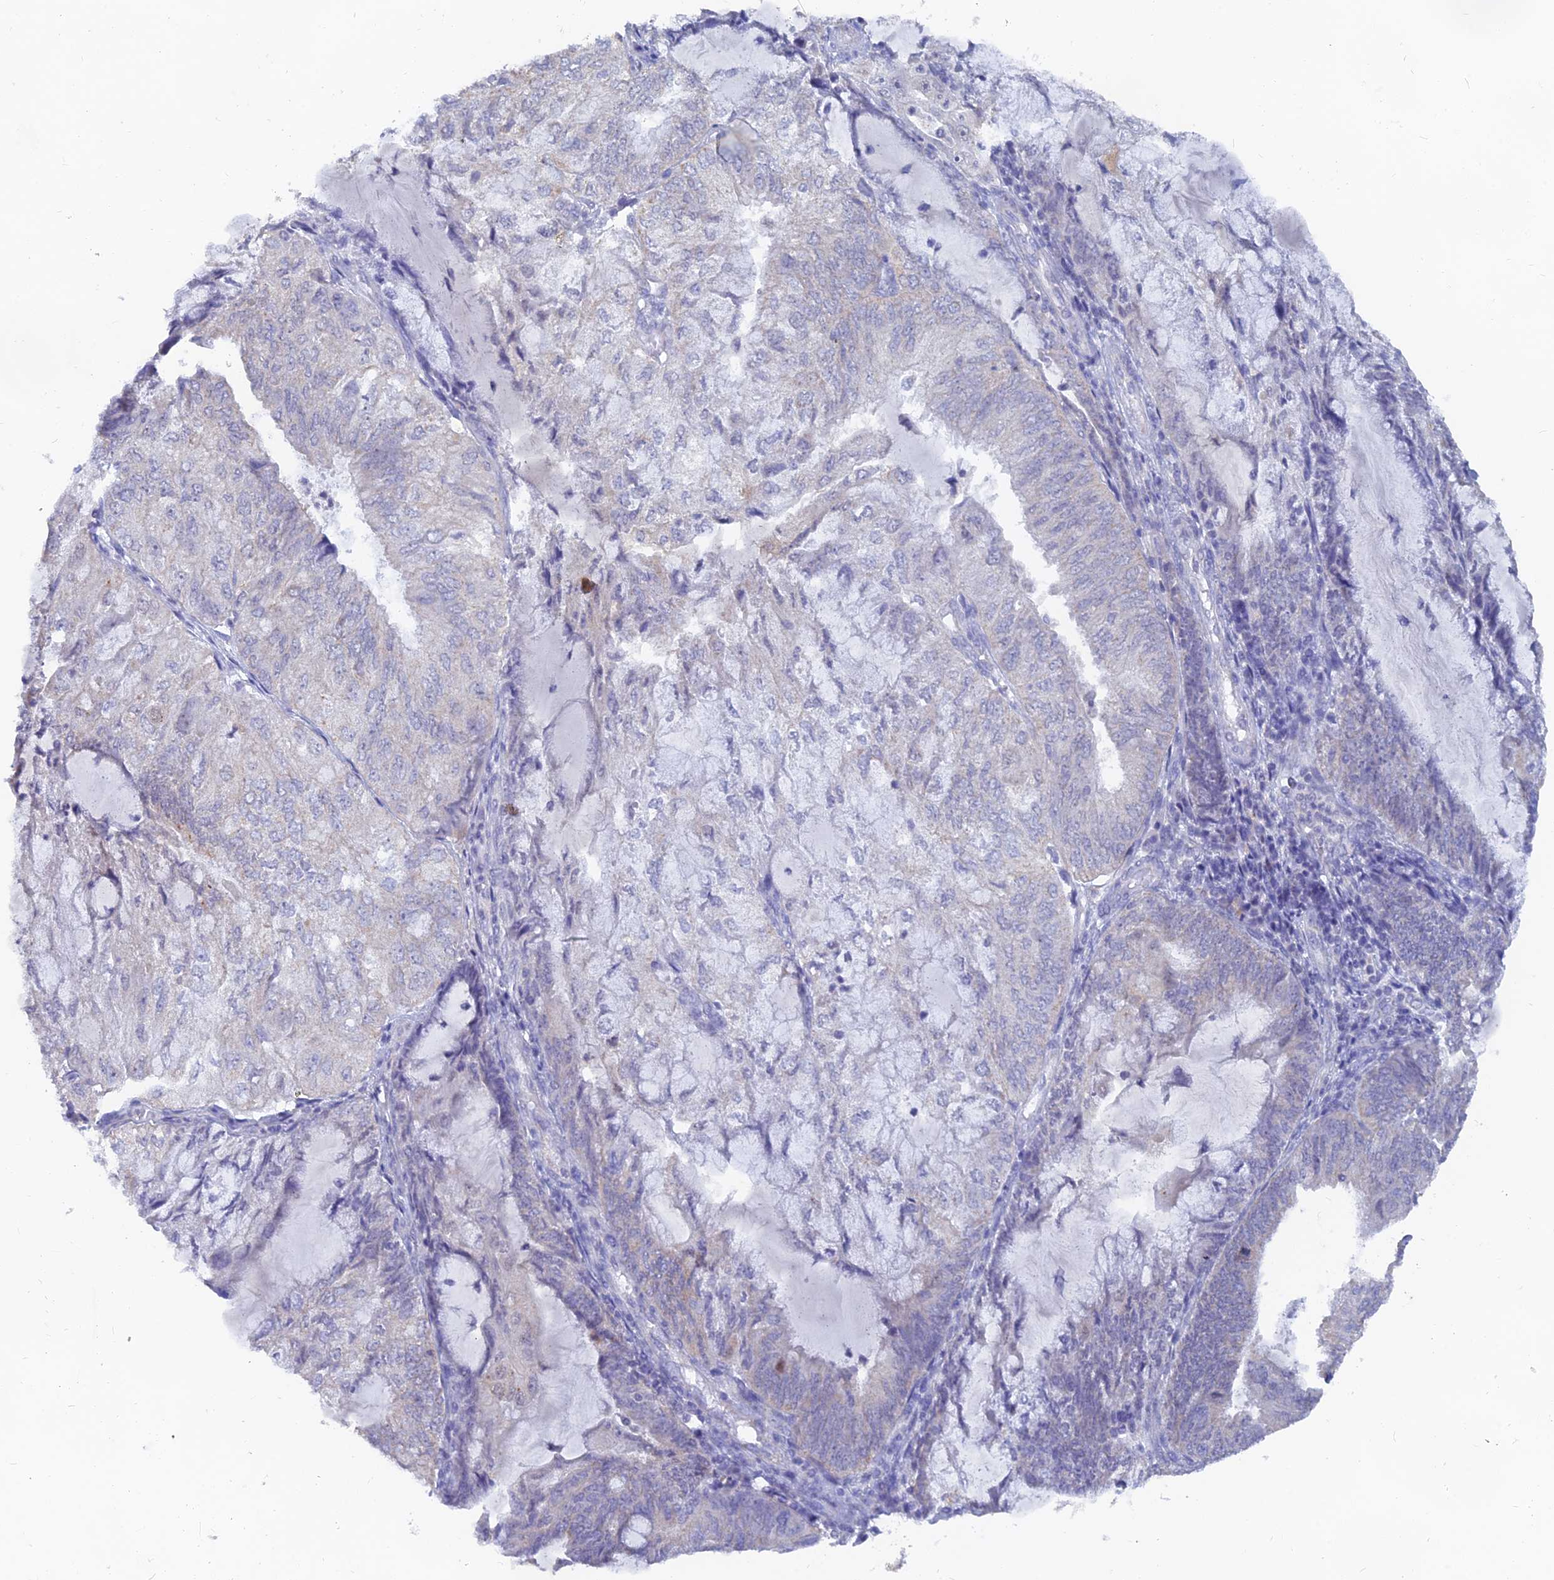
{"staining": {"intensity": "negative", "quantity": "none", "location": "none"}, "tissue": "endometrial cancer", "cell_type": "Tumor cells", "image_type": "cancer", "snomed": [{"axis": "morphology", "description": "Adenocarcinoma, NOS"}, {"axis": "topography", "description": "Endometrium"}], "caption": "Adenocarcinoma (endometrial) was stained to show a protein in brown. There is no significant positivity in tumor cells.", "gene": "LRIF1", "patient": {"sex": "female", "age": 81}}